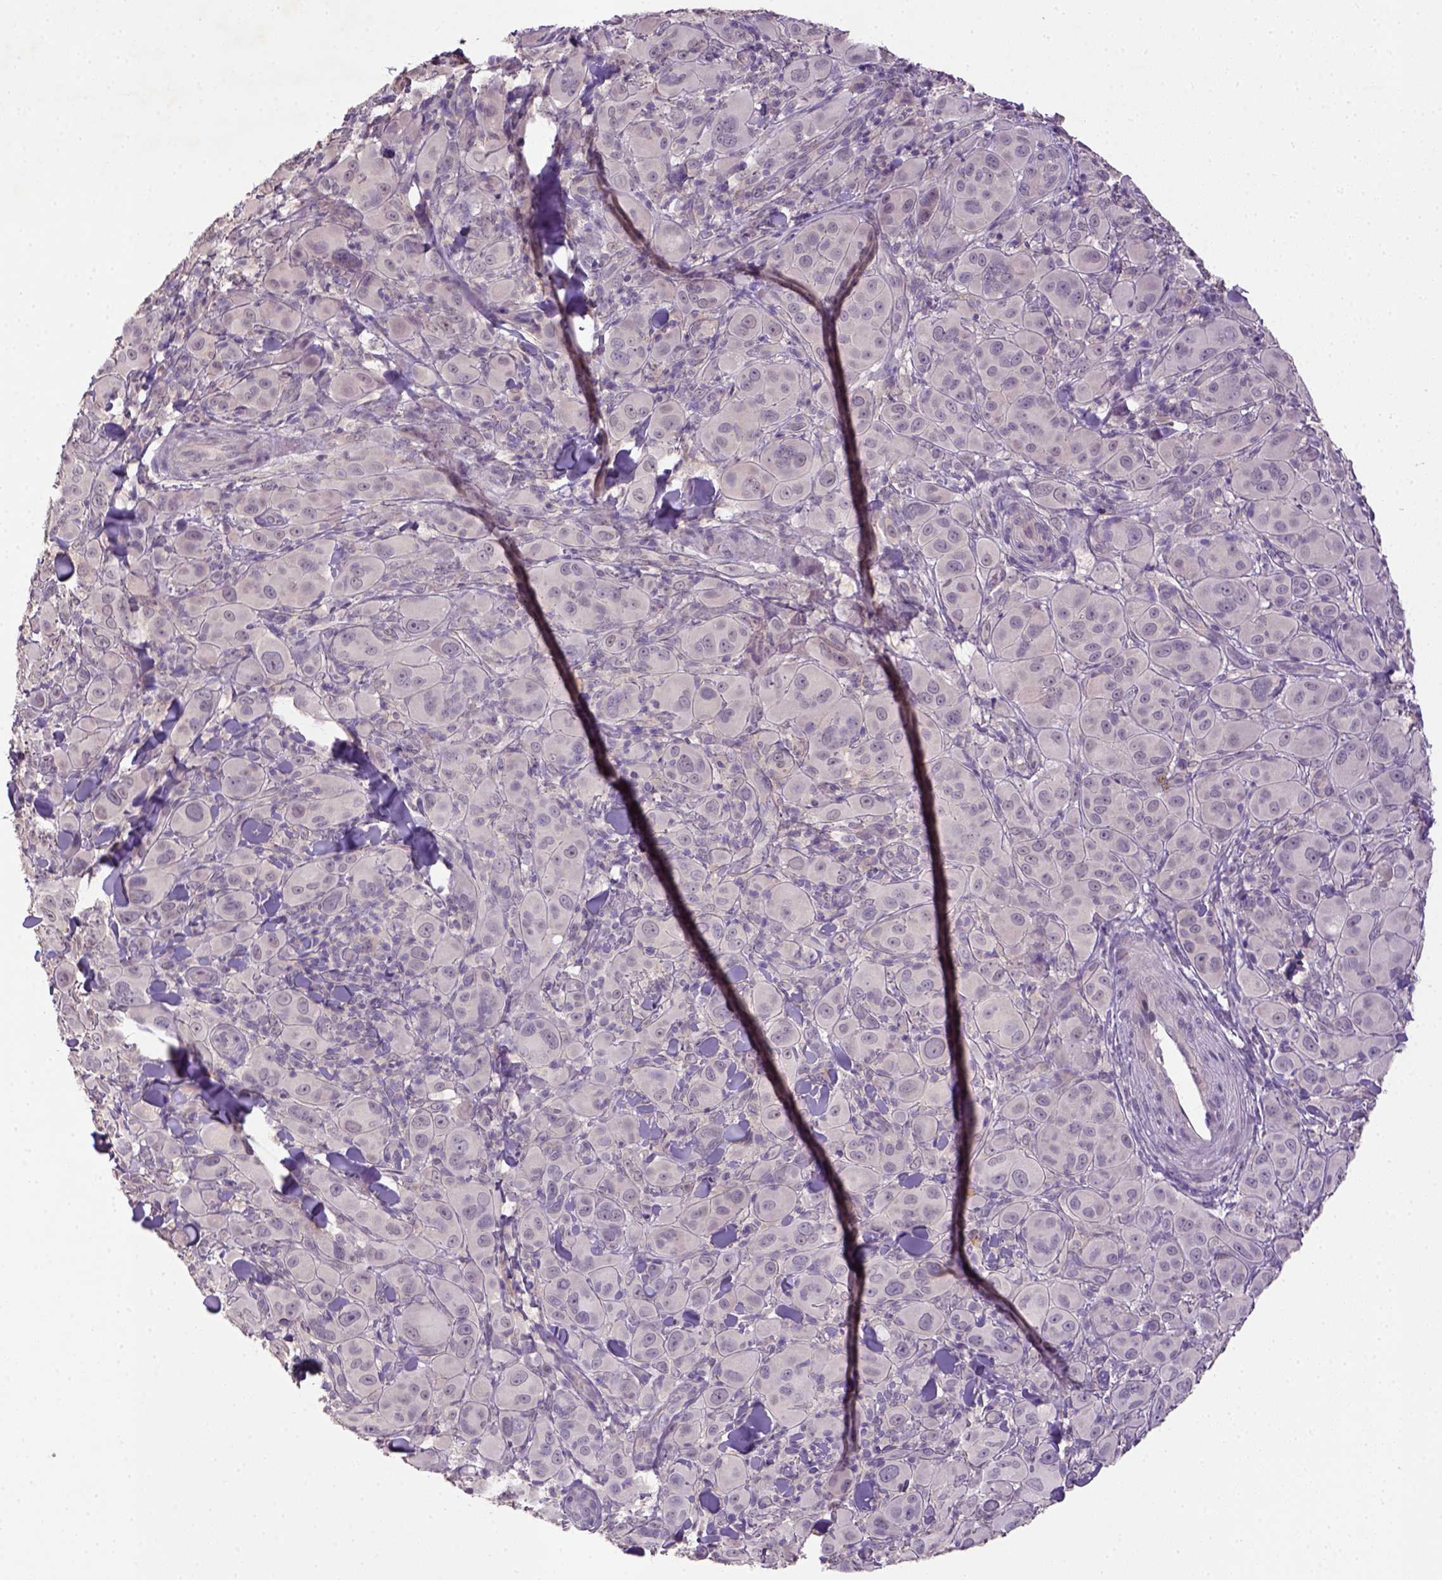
{"staining": {"intensity": "negative", "quantity": "none", "location": "none"}, "tissue": "melanoma", "cell_type": "Tumor cells", "image_type": "cancer", "snomed": [{"axis": "morphology", "description": "Malignant melanoma, NOS"}, {"axis": "topography", "description": "Skin"}], "caption": "A micrograph of melanoma stained for a protein shows no brown staining in tumor cells. Brightfield microscopy of IHC stained with DAB (3,3'-diaminobenzidine) (brown) and hematoxylin (blue), captured at high magnification.", "gene": "NLGN2", "patient": {"sex": "female", "age": 87}}